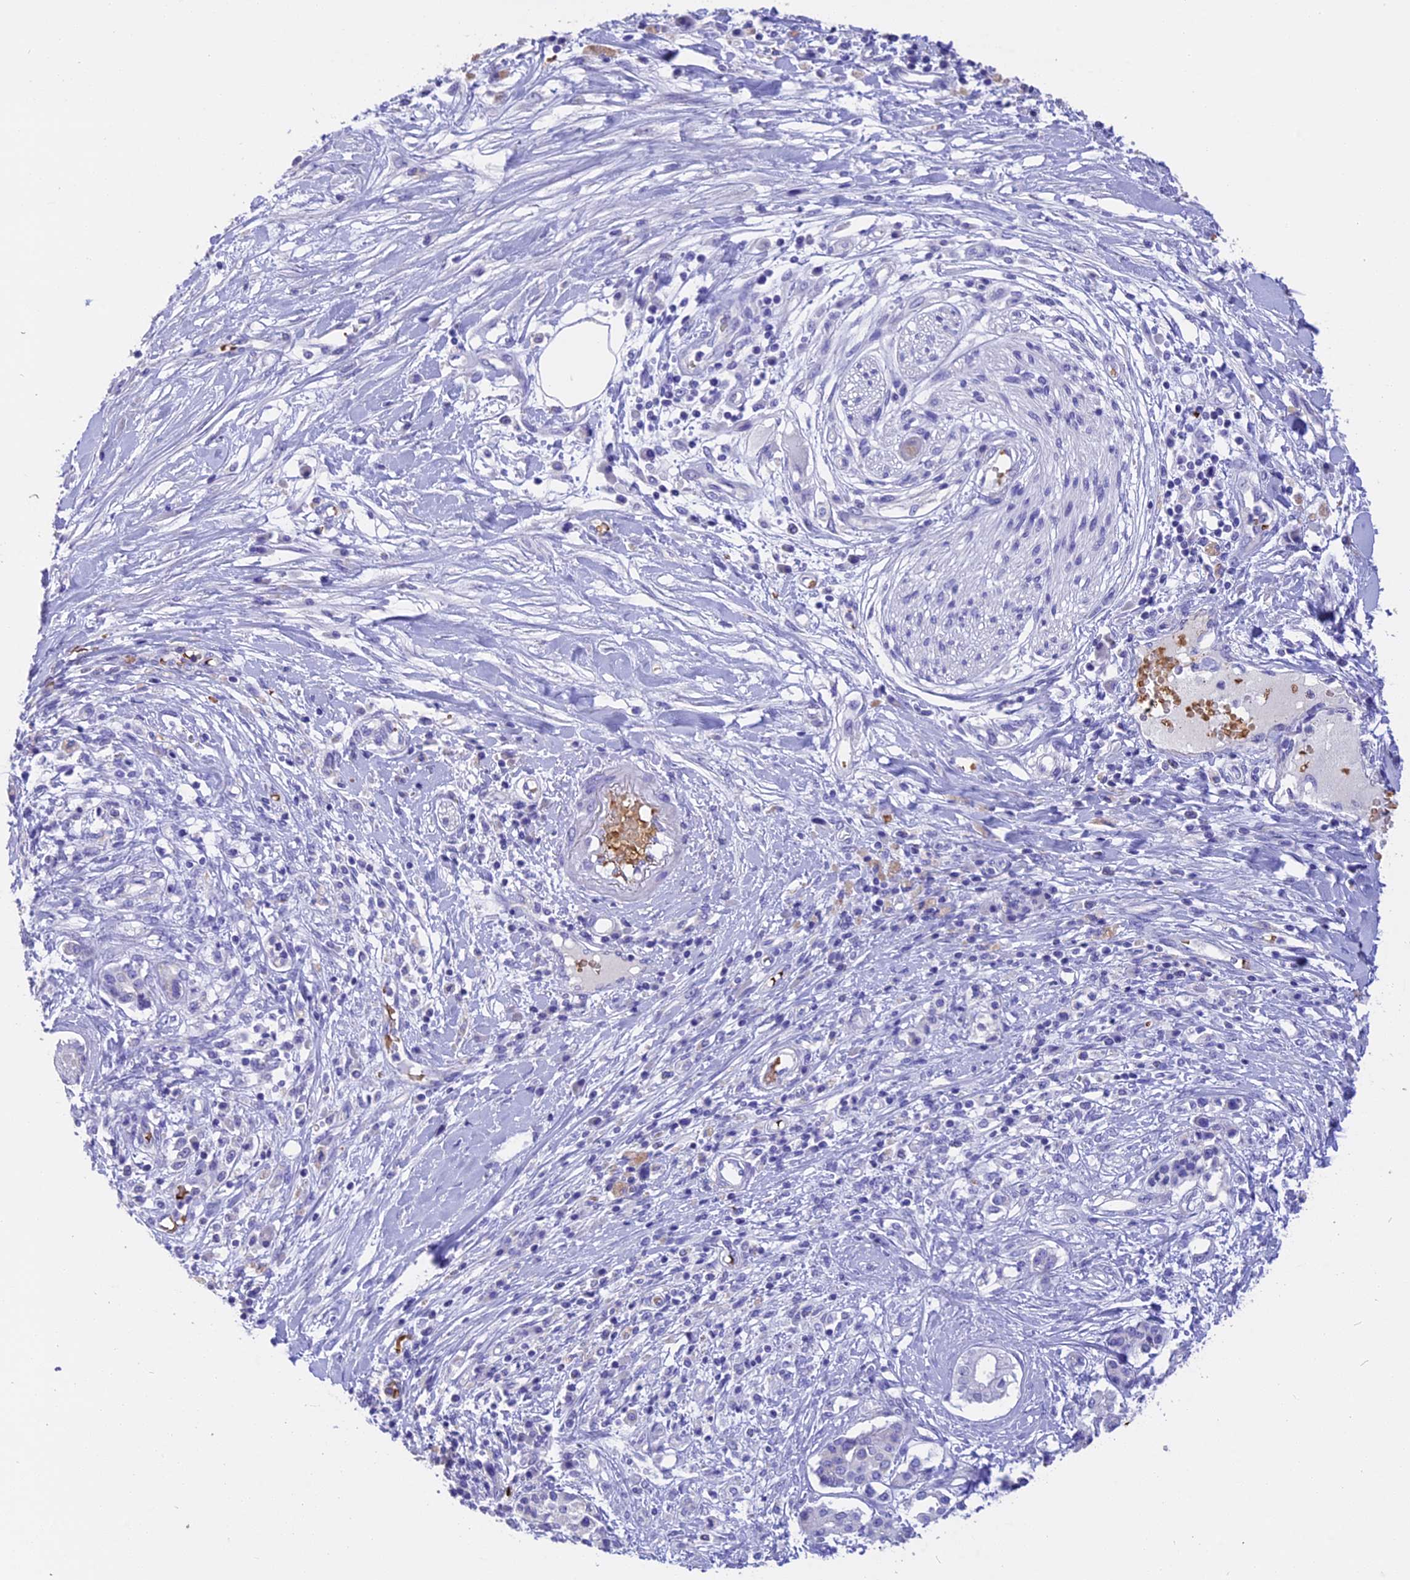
{"staining": {"intensity": "negative", "quantity": "none", "location": "none"}, "tissue": "pancreatic cancer", "cell_type": "Tumor cells", "image_type": "cancer", "snomed": [{"axis": "morphology", "description": "Adenocarcinoma, NOS"}, {"axis": "topography", "description": "Pancreas"}], "caption": "Immunohistochemistry (IHC) image of pancreatic cancer stained for a protein (brown), which exhibits no expression in tumor cells.", "gene": "TNNC2", "patient": {"sex": "female", "age": 56}}